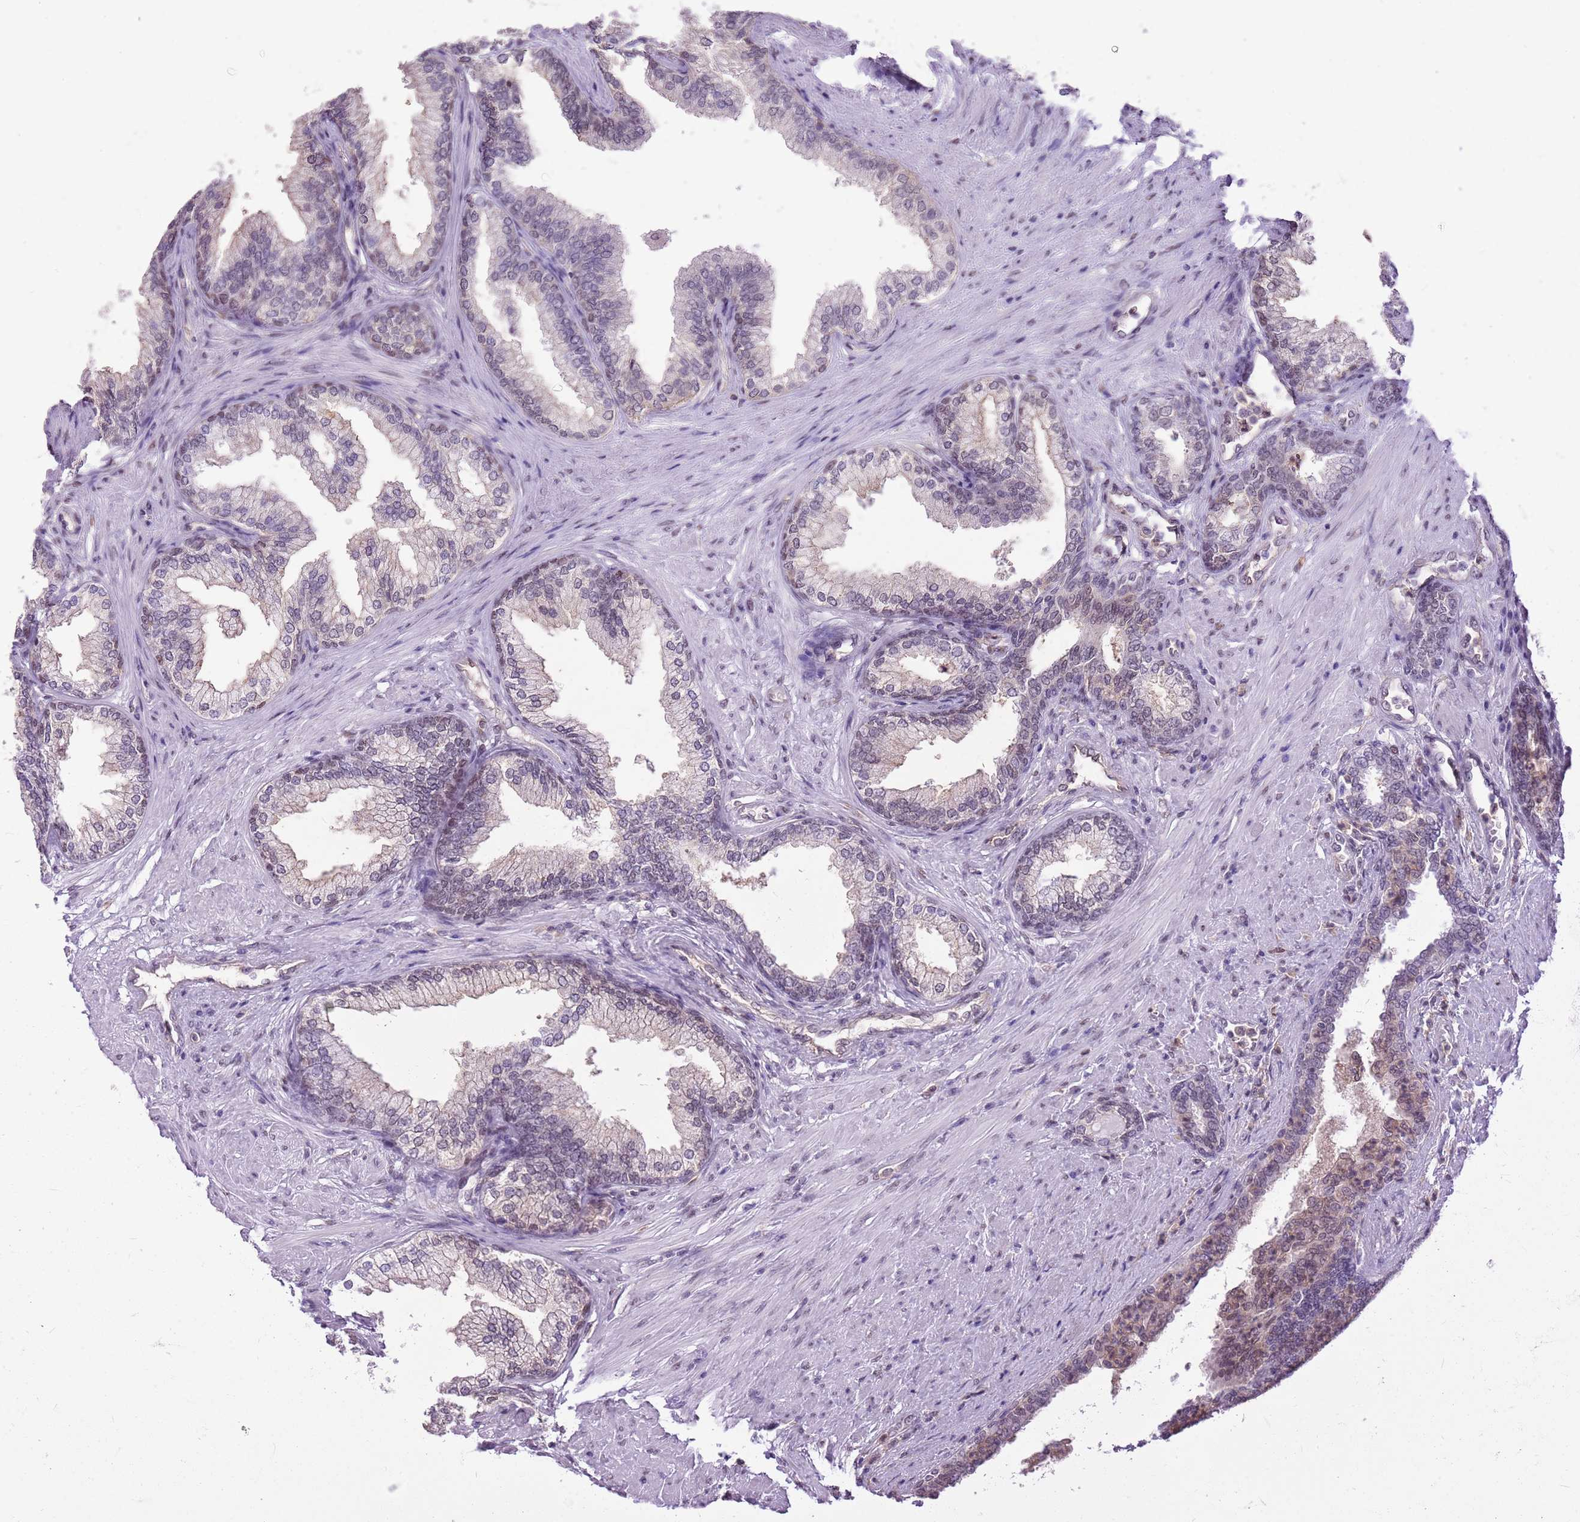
{"staining": {"intensity": "moderate", "quantity": "25%-75%", "location": "nuclear"}, "tissue": "prostate", "cell_type": "Glandular cells", "image_type": "normal", "snomed": [{"axis": "morphology", "description": "Normal tissue, NOS"}, {"axis": "topography", "description": "Prostate"}], "caption": "DAB immunohistochemical staining of normal human prostate displays moderate nuclear protein positivity in about 25%-75% of glandular cells.", "gene": "DHX32", "patient": {"sex": "male", "age": 76}}